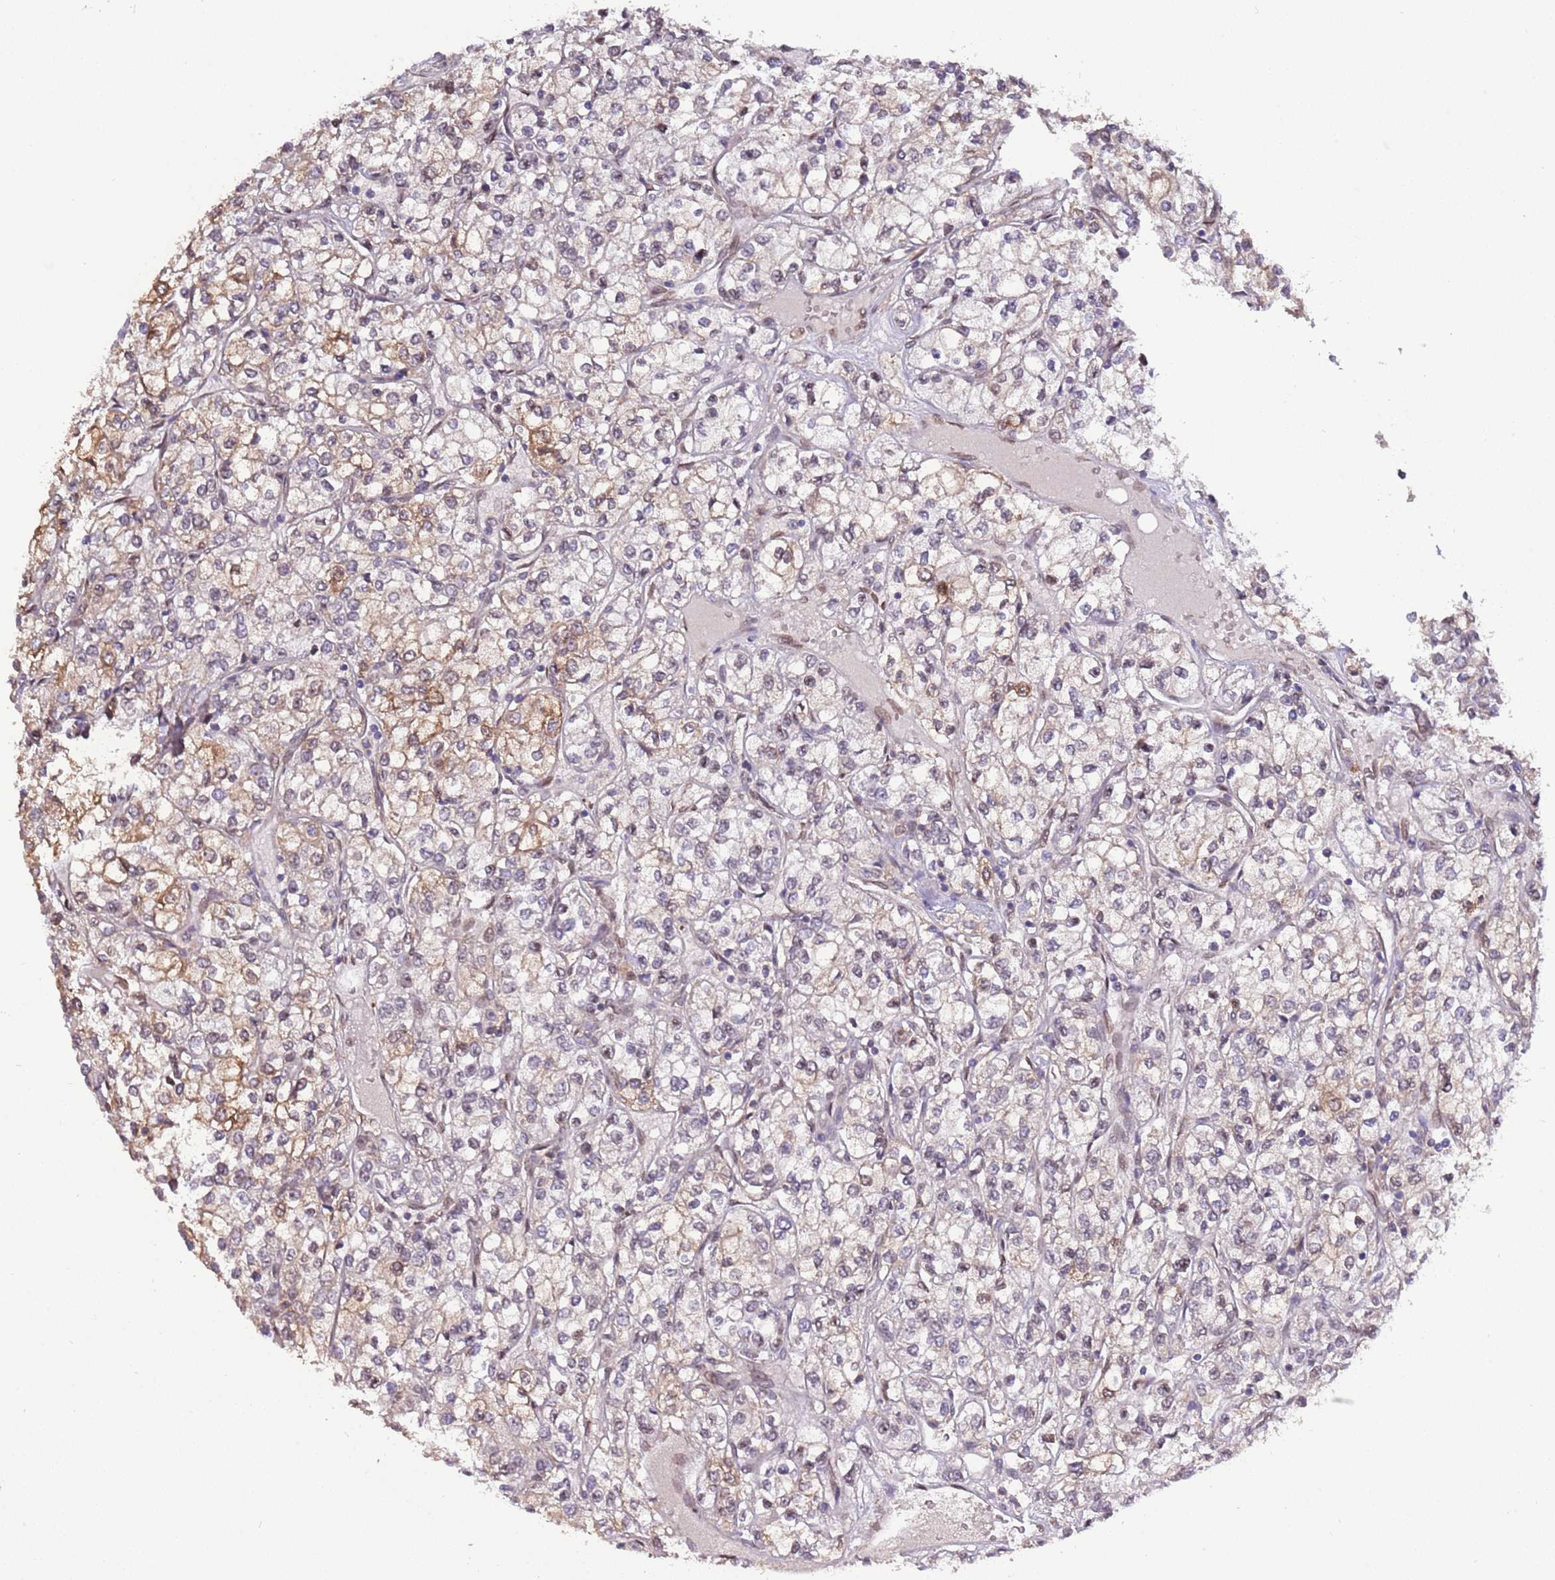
{"staining": {"intensity": "weak", "quantity": "<25%", "location": "cytoplasmic/membranous"}, "tissue": "renal cancer", "cell_type": "Tumor cells", "image_type": "cancer", "snomed": [{"axis": "morphology", "description": "Adenocarcinoma, NOS"}, {"axis": "topography", "description": "Kidney"}], "caption": "Immunohistochemical staining of renal cancer exhibits no significant expression in tumor cells. (DAB IHC with hematoxylin counter stain).", "gene": "ZNF665", "patient": {"sex": "male", "age": 80}}